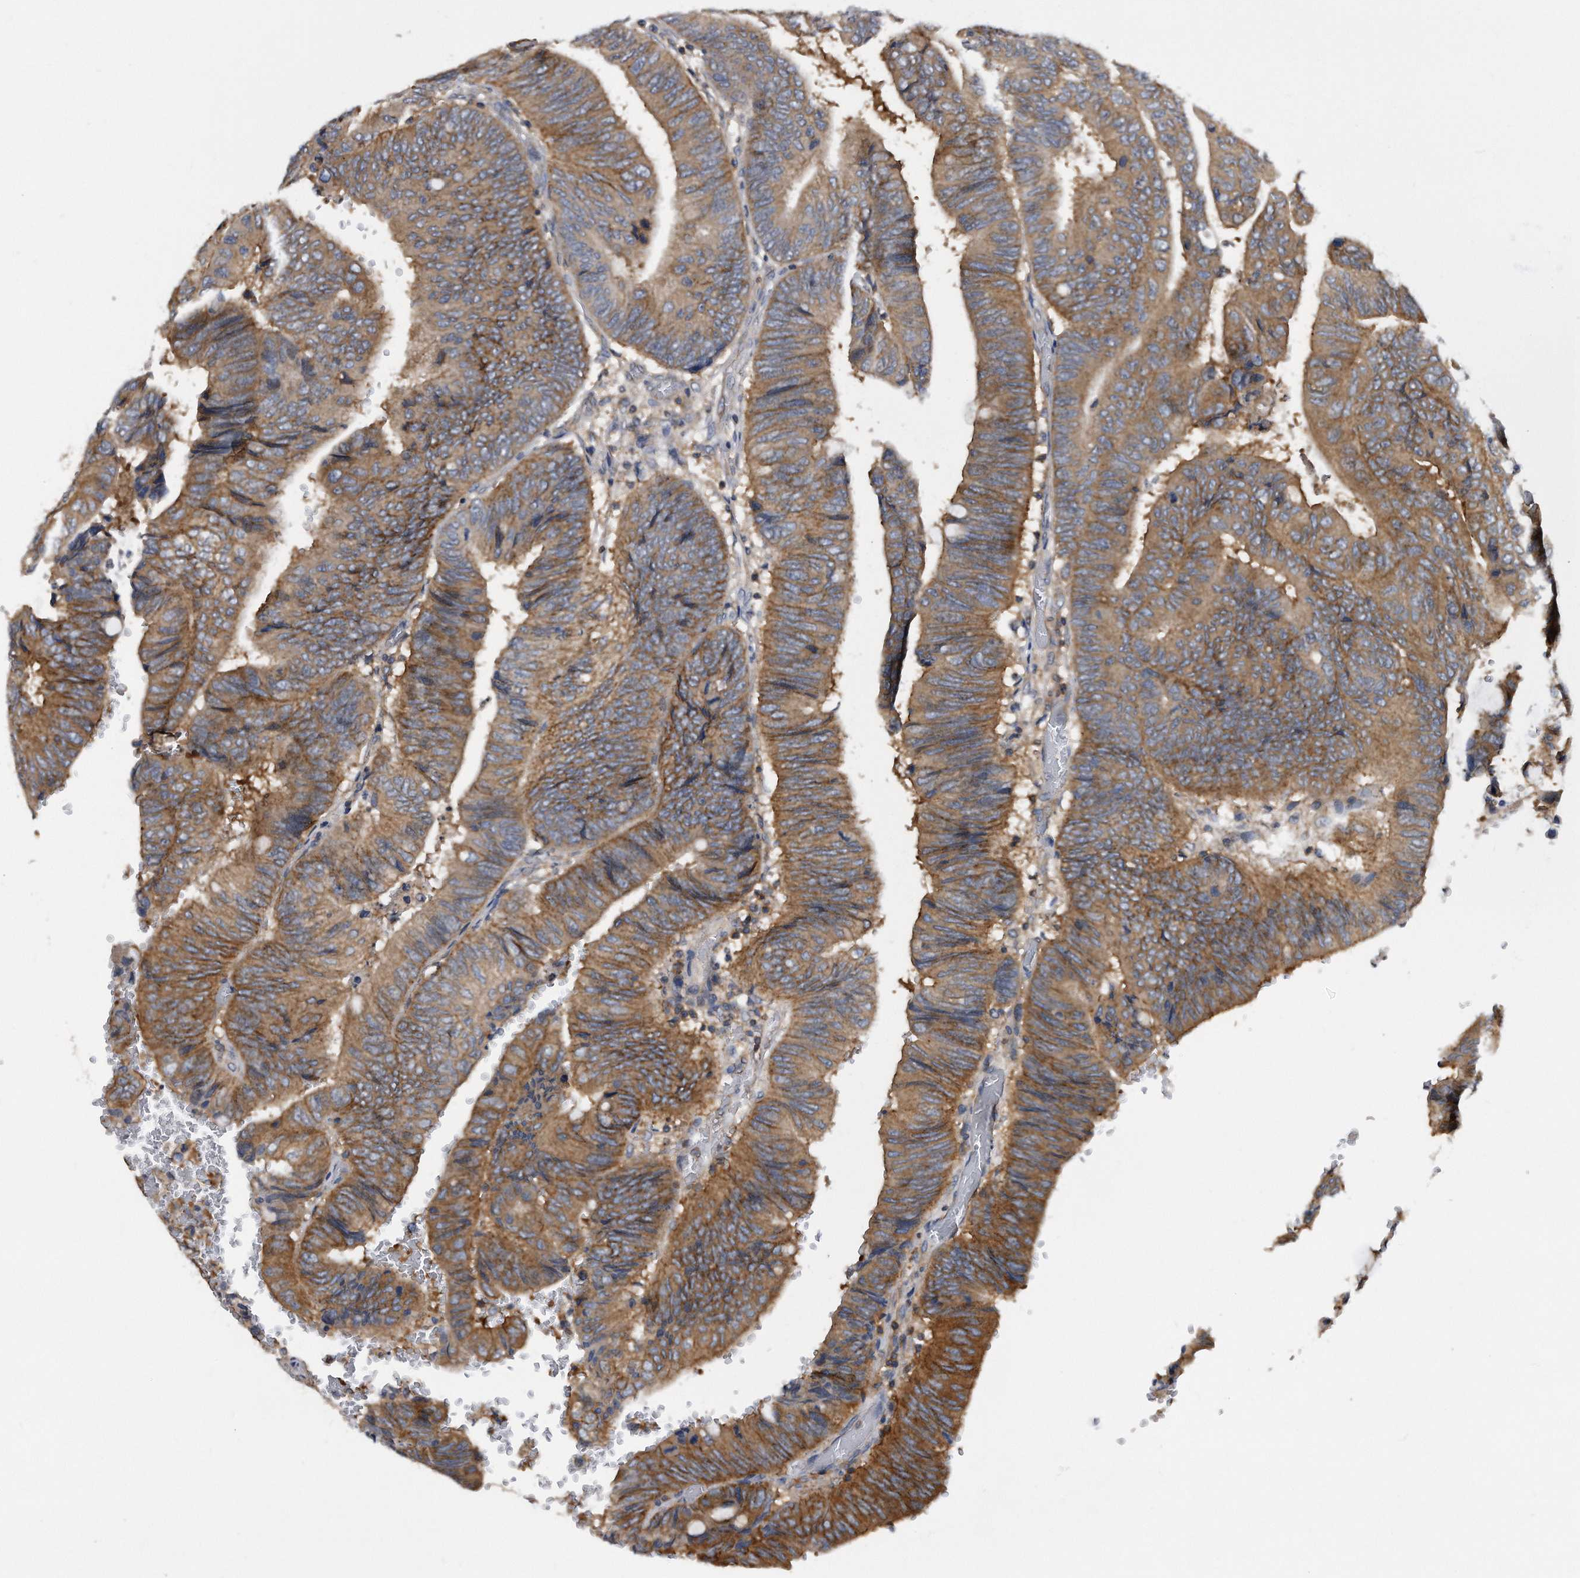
{"staining": {"intensity": "moderate", "quantity": ">75%", "location": "cytoplasmic/membranous"}, "tissue": "colorectal cancer", "cell_type": "Tumor cells", "image_type": "cancer", "snomed": [{"axis": "morphology", "description": "Normal tissue, NOS"}, {"axis": "morphology", "description": "Adenocarcinoma, NOS"}, {"axis": "topography", "description": "Rectum"}, {"axis": "topography", "description": "Peripheral nerve tissue"}], "caption": "The photomicrograph demonstrates immunohistochemical staining of colorectal cancer. There is moderate cytoplasmic/membranous staining is identified in approximately >75% of tumor cells.", "gene": "ATG5", "patient": {"sex": "male", "age": 92}}